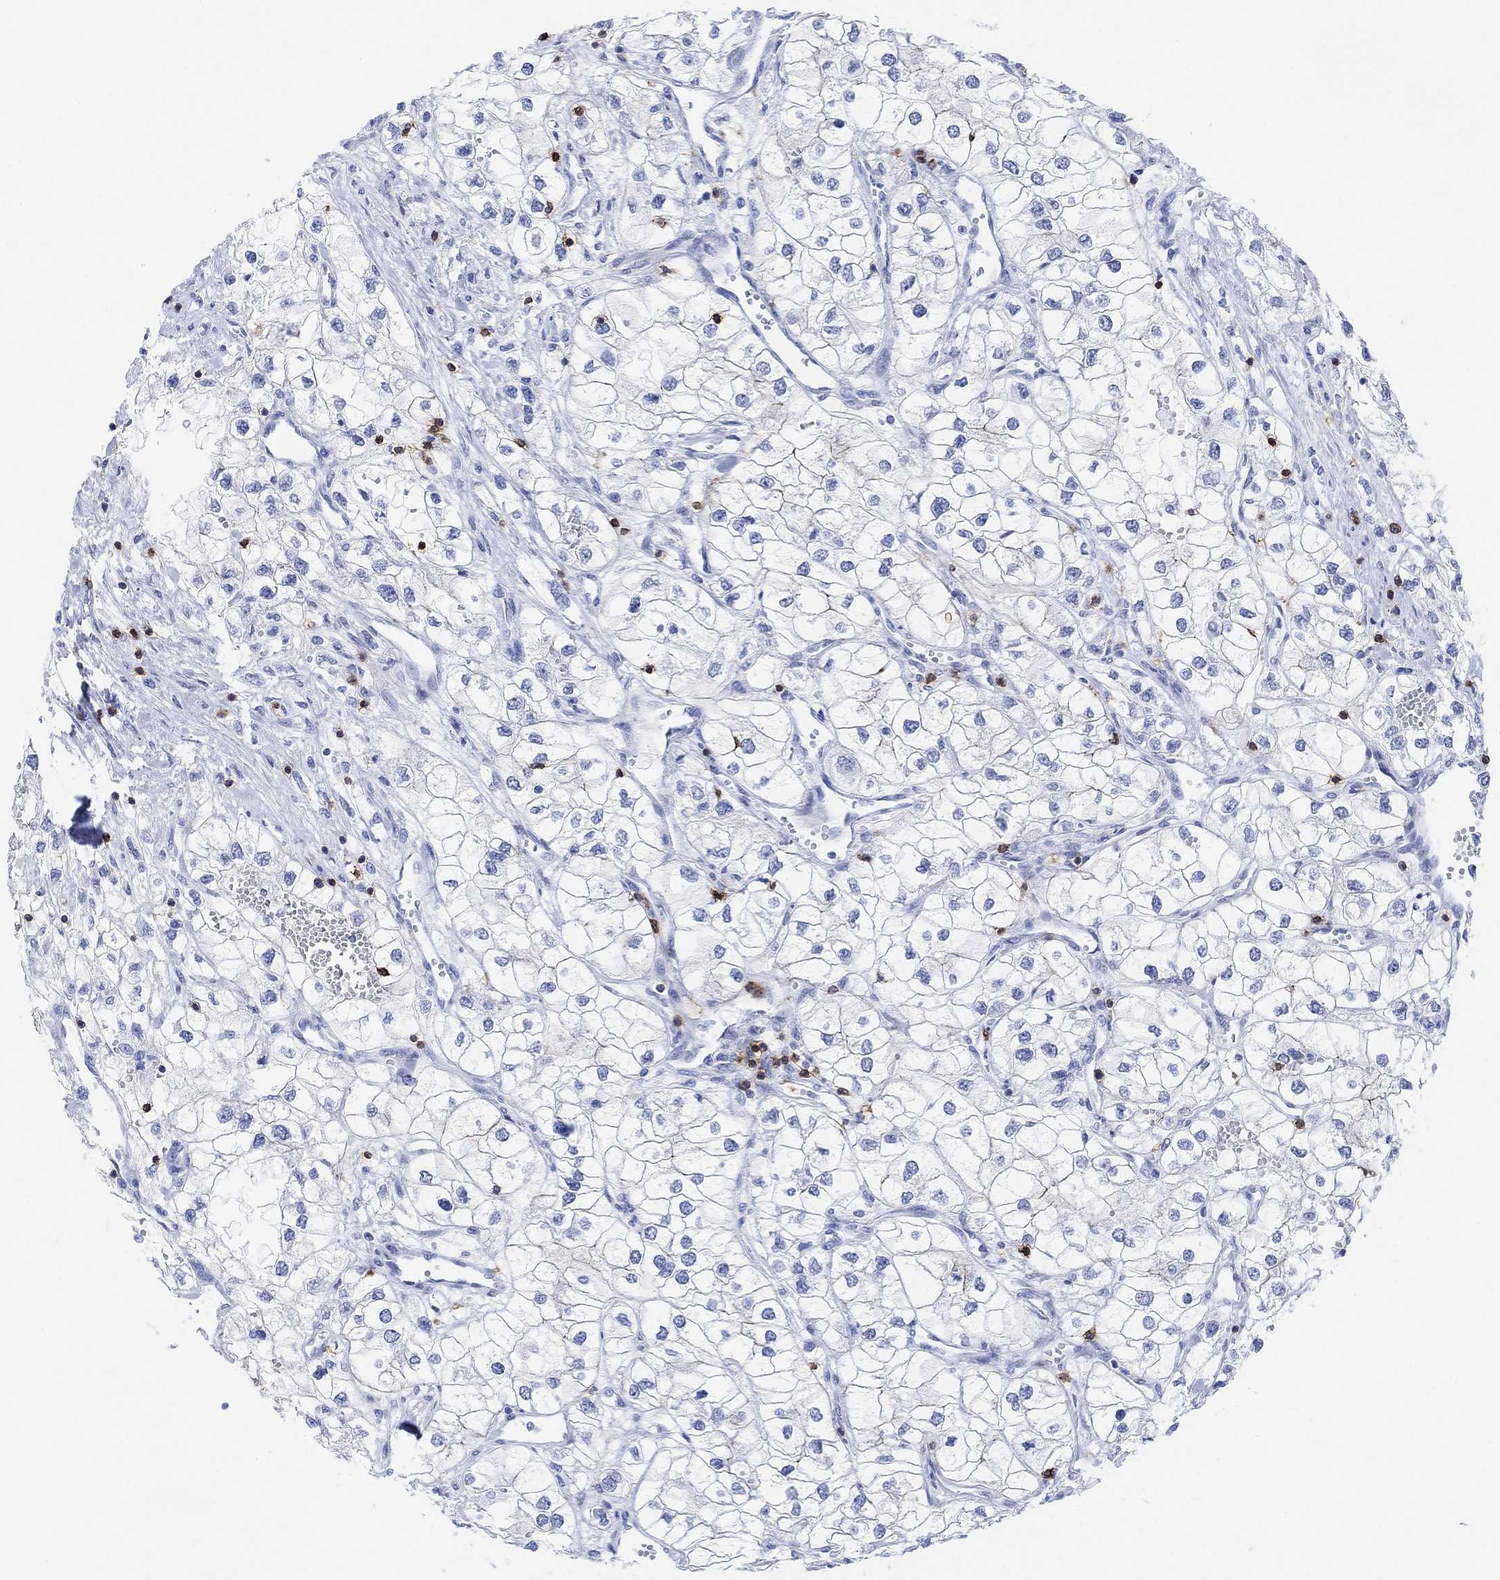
{"staining": {"intensity": "negative", "quantity": "none", "location": "none"}, "tissue": "renal cancer", "cell_type": "Tumor cells", "image_type": "cancer", "snomed": [{"axis": "morphology", "description": "Adenocarcinoma, NOS"}, {"axis": "topography", "description": "Kidney"}], "caption": "This is an immunohistochemistry (IHC) image of human renal cancer (adenocarcinoma). There is no staining in tumor cells.", "gene": "GPR65", "patient": {"sex": "male", "age": 59}}